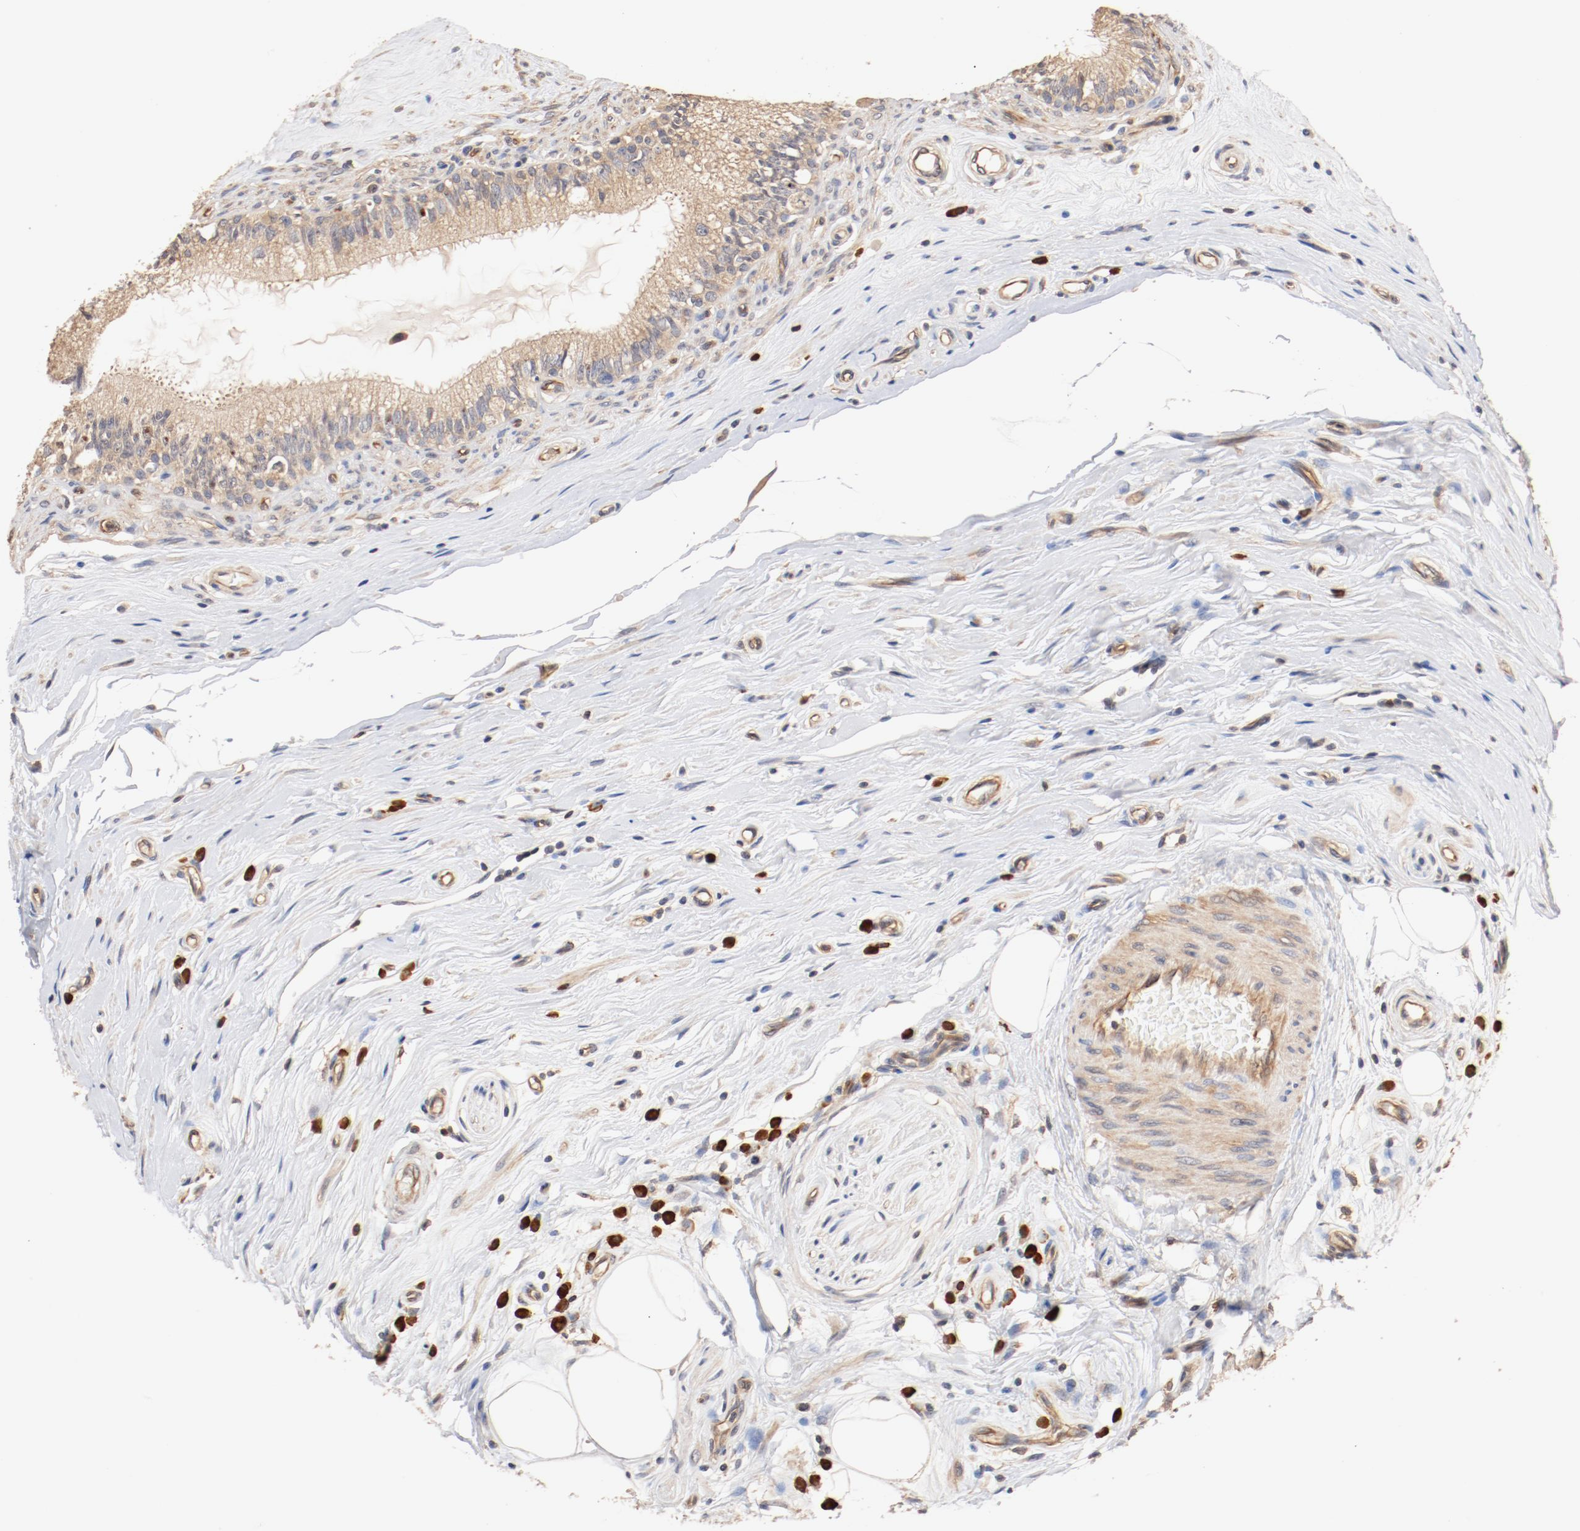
{"staining": {"intensity": "moderate", "quantity": ">75%", "location": "cytoplasmic/membranous"}, "tissue": "epididymis", "cell_type": "Glandular cells", "image_type": "normal", "snomed": [{"axis": "morphology", "description": "Normal tissue, NOS"}, {"axis": "morphology", "description": "Inflammation, NOS"}, {"axis": "topography", "description": "Epididymis"}], "caption": "DAB immunohistochemical staining of normal epididymis exhibits moderate cytoplasmic/membranous protein positivity in approximately >75% of glandular cells.", "gene": "UBE2J1", "patient": {"sex": "male", "age": 84}}